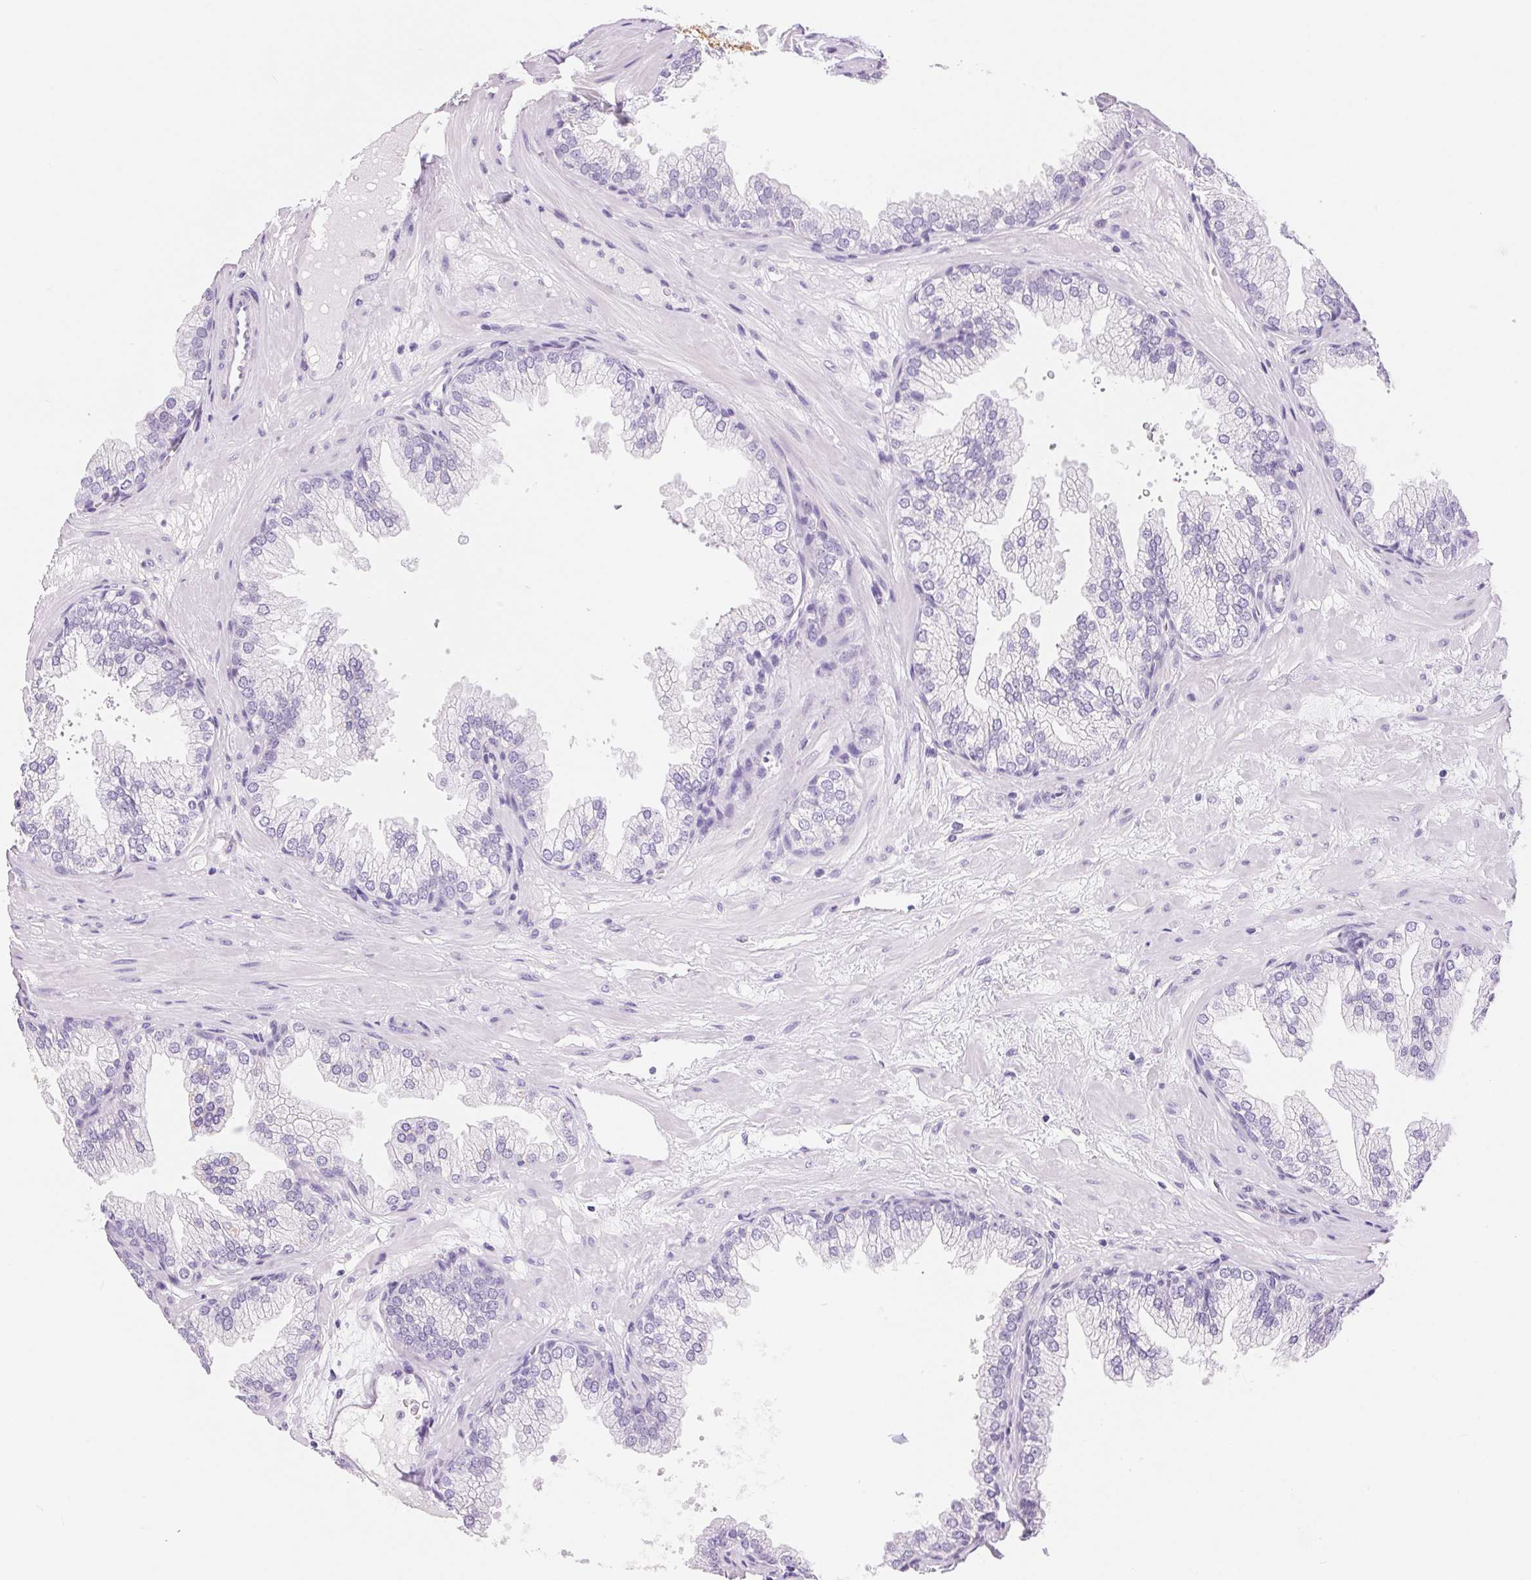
{"staining": {"intensity": "negative", "quantity": "none", "location": "none"}, "tissue": "prostate", "cell_type": "Glandular cells", "image_type": "normal", "snomed": [{"axis": "morphology", "description": "Normal tissue, NOS"}, {"axis": "topography", "description": "Prostate"}], "caption": "Glandular cells are negative for protein expression in normal human prostate. Brightfield microscopy of immunohistochemistry (IHC) stained with DAB (3,3'-diaminobenzidine) (brown) and hematoxylin (blue), captured at high magnification.", "gene": "ASGR2", "patient": {"sex": "male", "age": 37}}